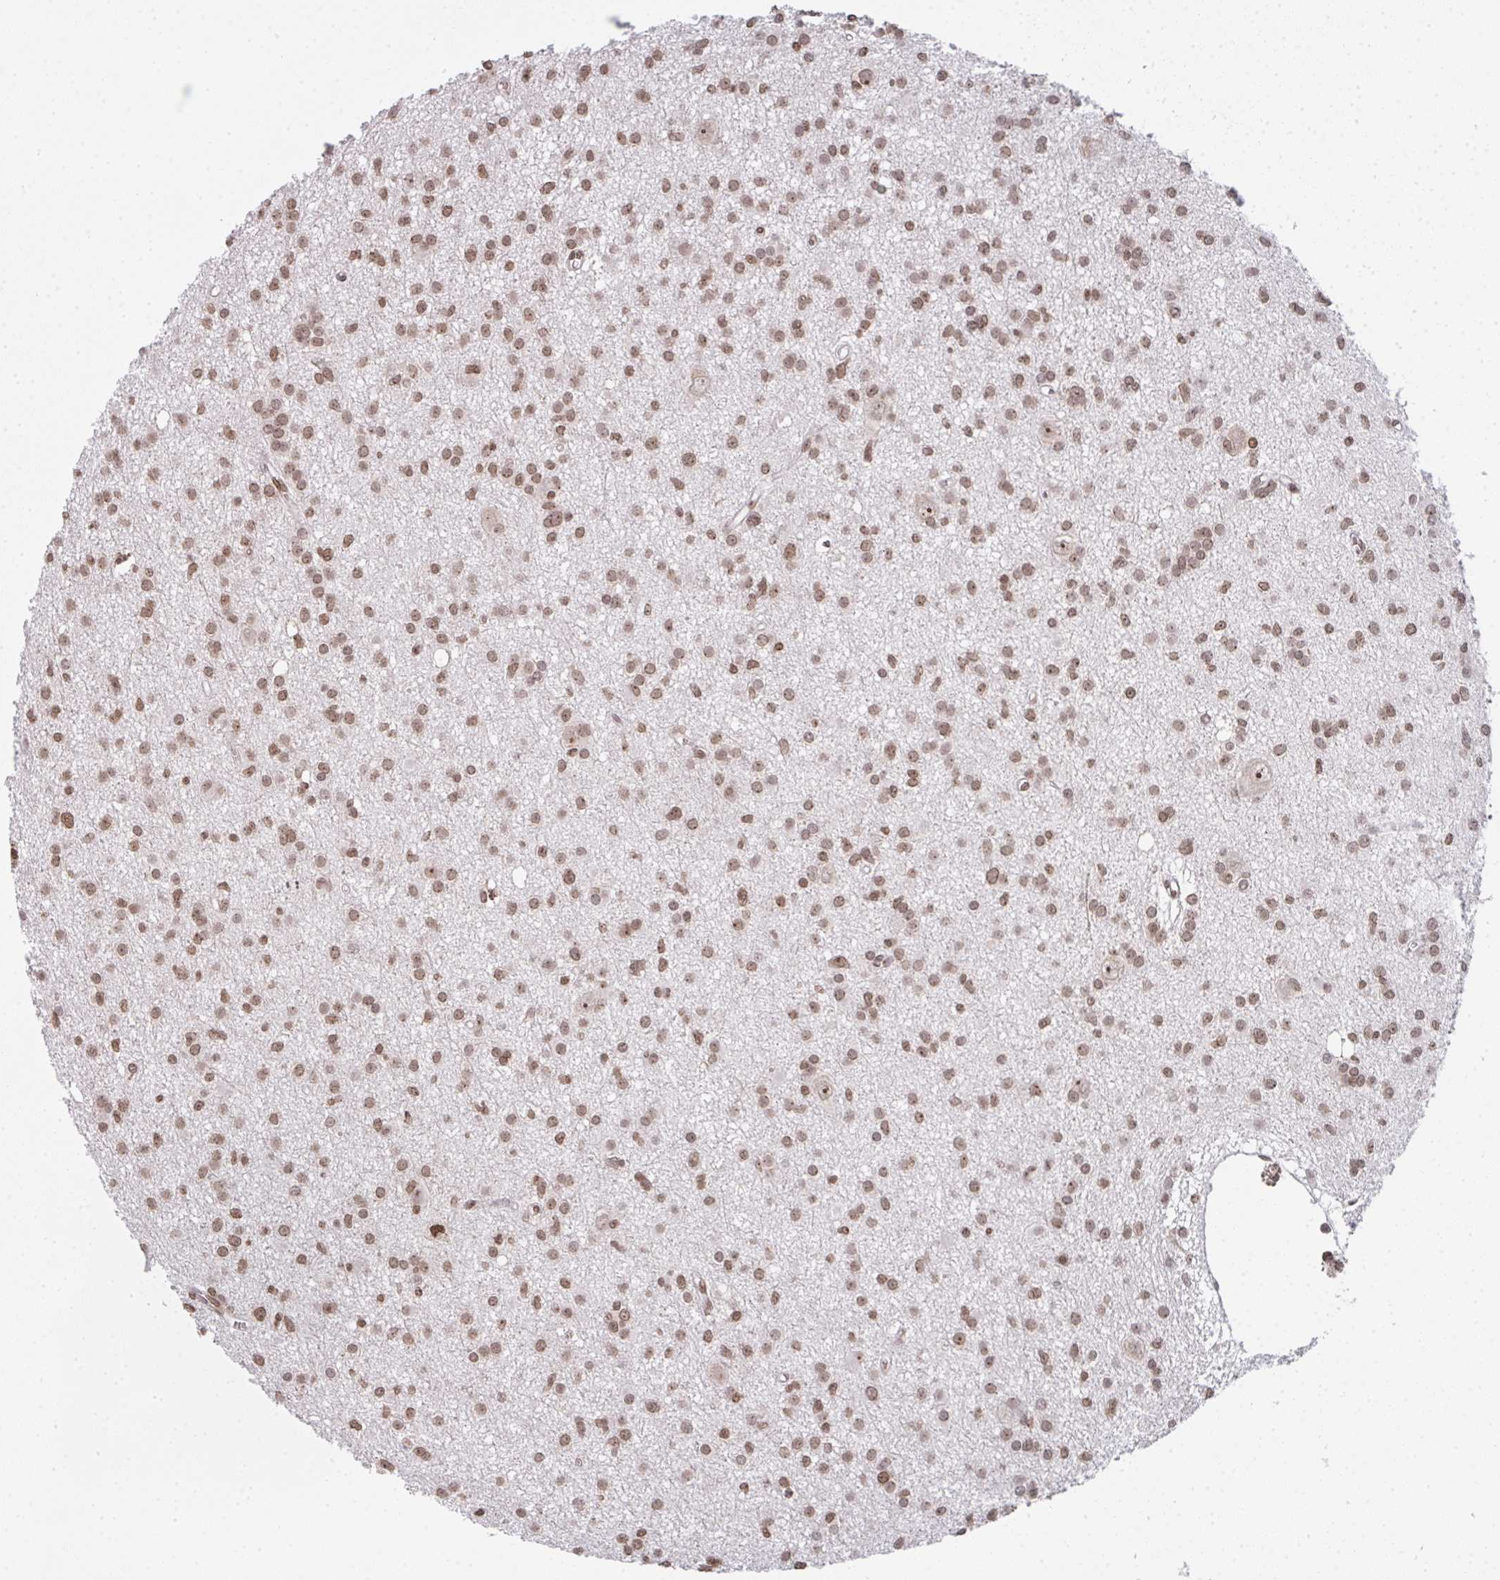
{"staining": {"intensity": "moderate", "quantity": ">75%", "location": "nuclear"}, "tissue": "glioma", "cell_type": "Tumor cells", "image_type": "cancer", "snomed": [{"axis": "morphology", "description": "Glioma, malignant, High grade"}, {"axis": "topography", "description": "Brain"}], "caption": "IHC (DAB) staining of malignant high-grade glioma shows moderate nuclear protein expression in approximately >75% of tumor cells.", "gene": "DKC1", "patient": {"sex": "male", "age": 23}}